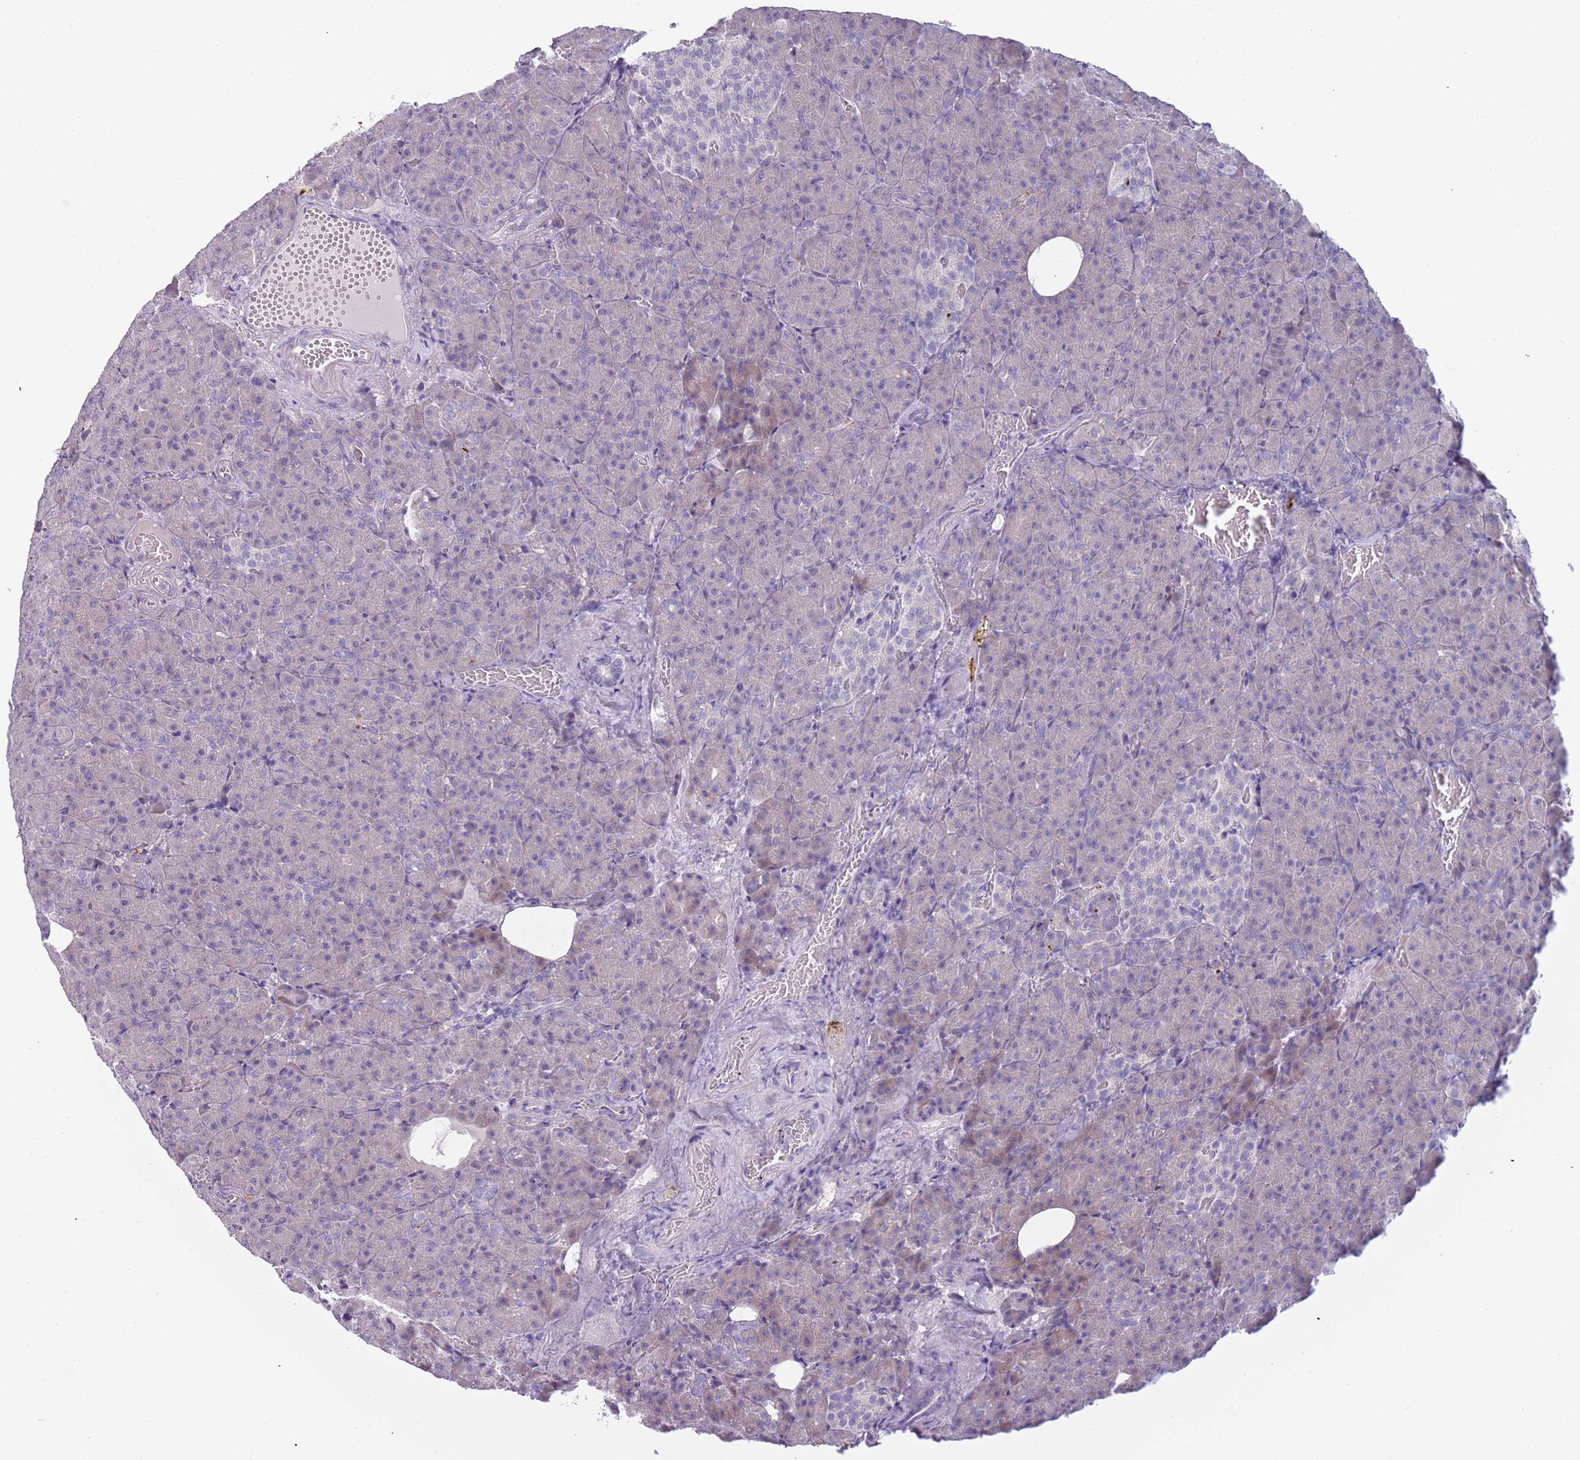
{"staining": {"intensity": "negative", "quantity": "none", "location": "none"}, "tissue": "pancreas", "cell_type": "Exocrine glandular cells", "image_type": "normal", "snomed": [{"axis": "morphology", "description": "Normal tissue, NOS"}, {"axis": "topography", "description": "Pancreas"}], "caption": "Exocrine glandular cells show no significant protein positivity in unremarkable pancreas. Nuclei are stained in blue.", "gene": "NWD2", "patient": {"sex": "female", "age": 74}}